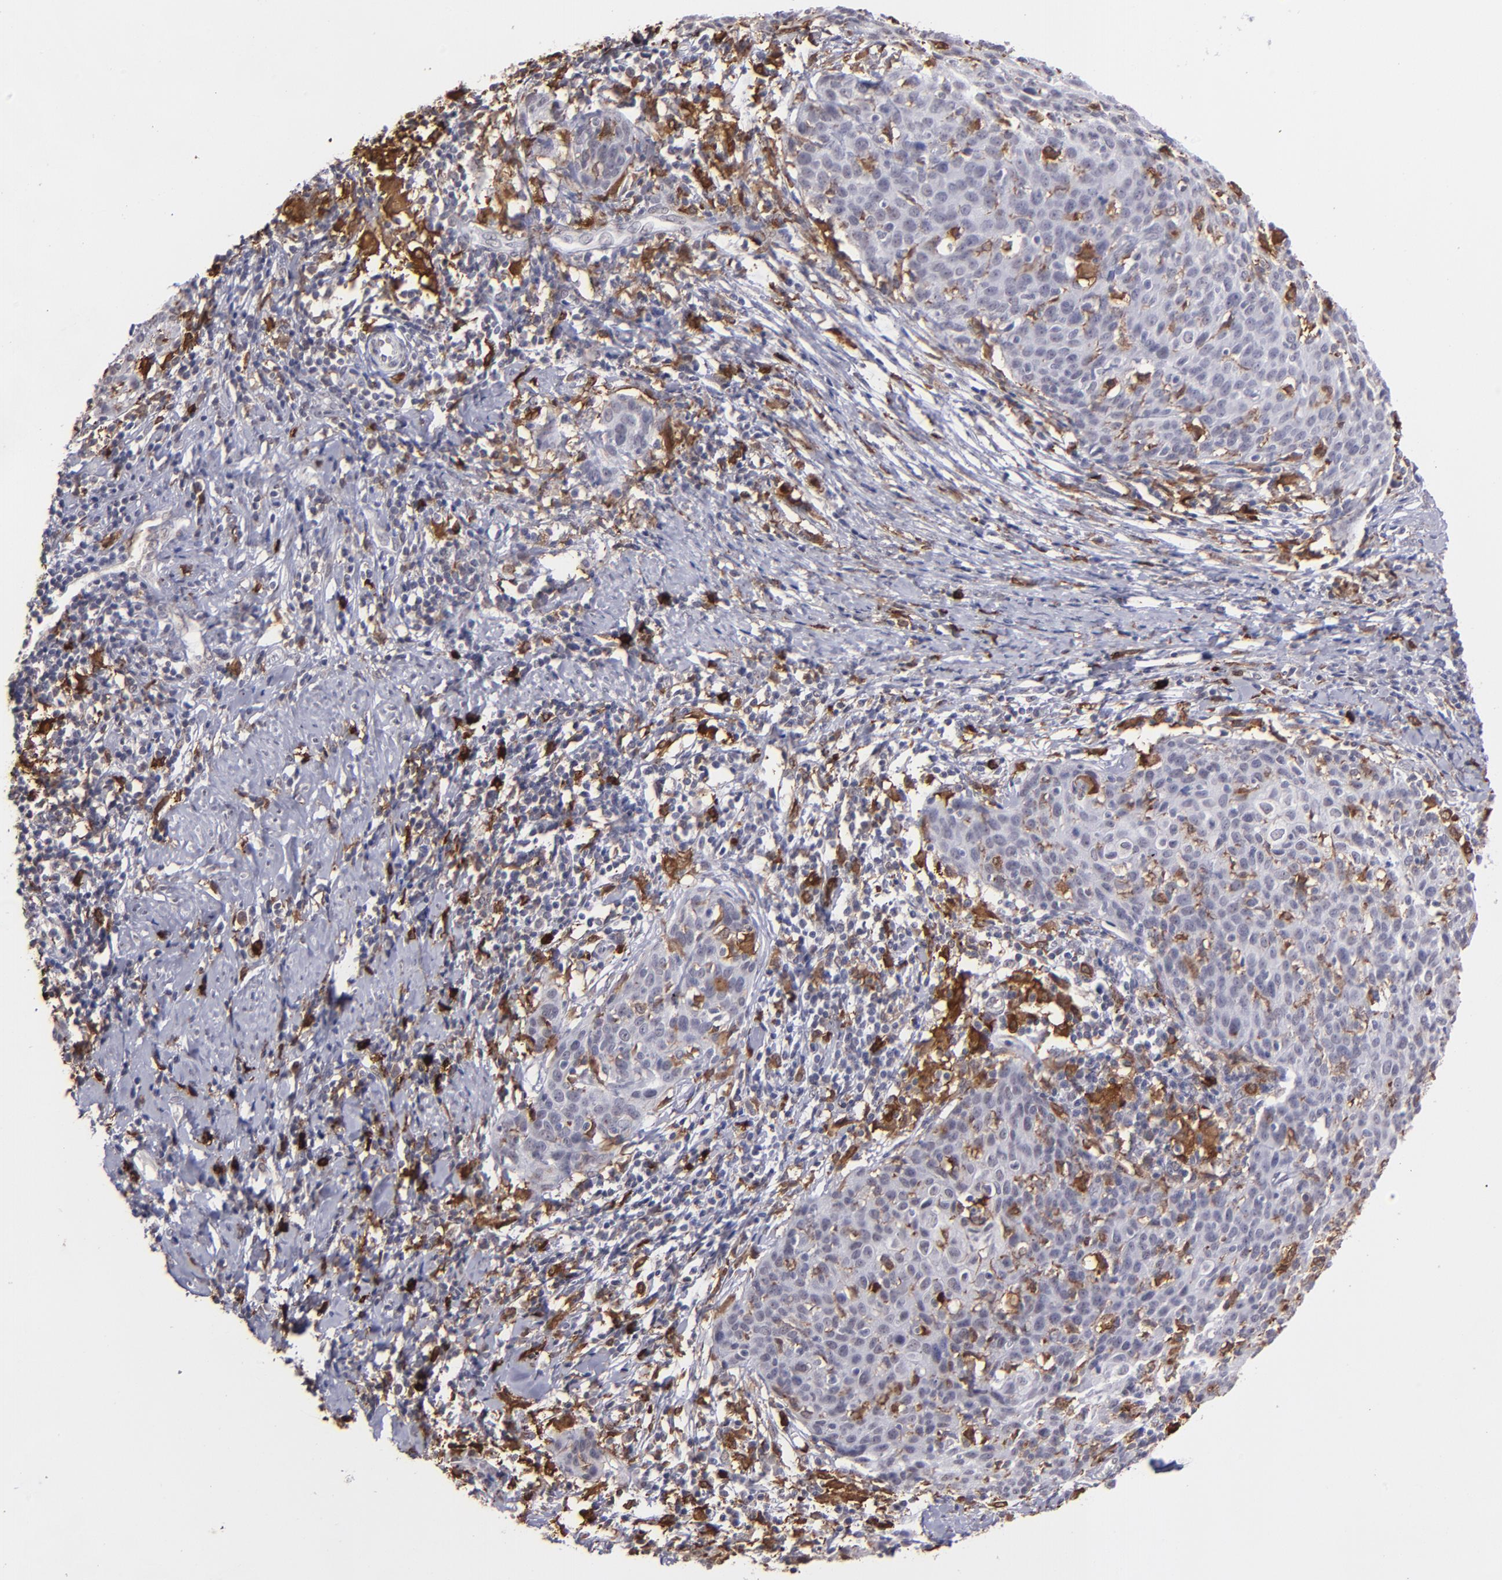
{"staining": {"intensity": "negative", "quantity": "none", "location": "none"}, "tissue": "cervical cancer", "cell_type": "Tumor cells", "image_type": "cancer", "snomed": [{"axis": "morphology", "description": "Squamous cell carcinoma, NOS"}, {"axis": "topography", "description": "Cervix"}], "caption": "Immunohistochemical staining of cervical squamous cell carcinoma exhibits no significant expression in tumor cells.", "gene": "NCF2", "patient": {"sex": "female", "age": 38}}